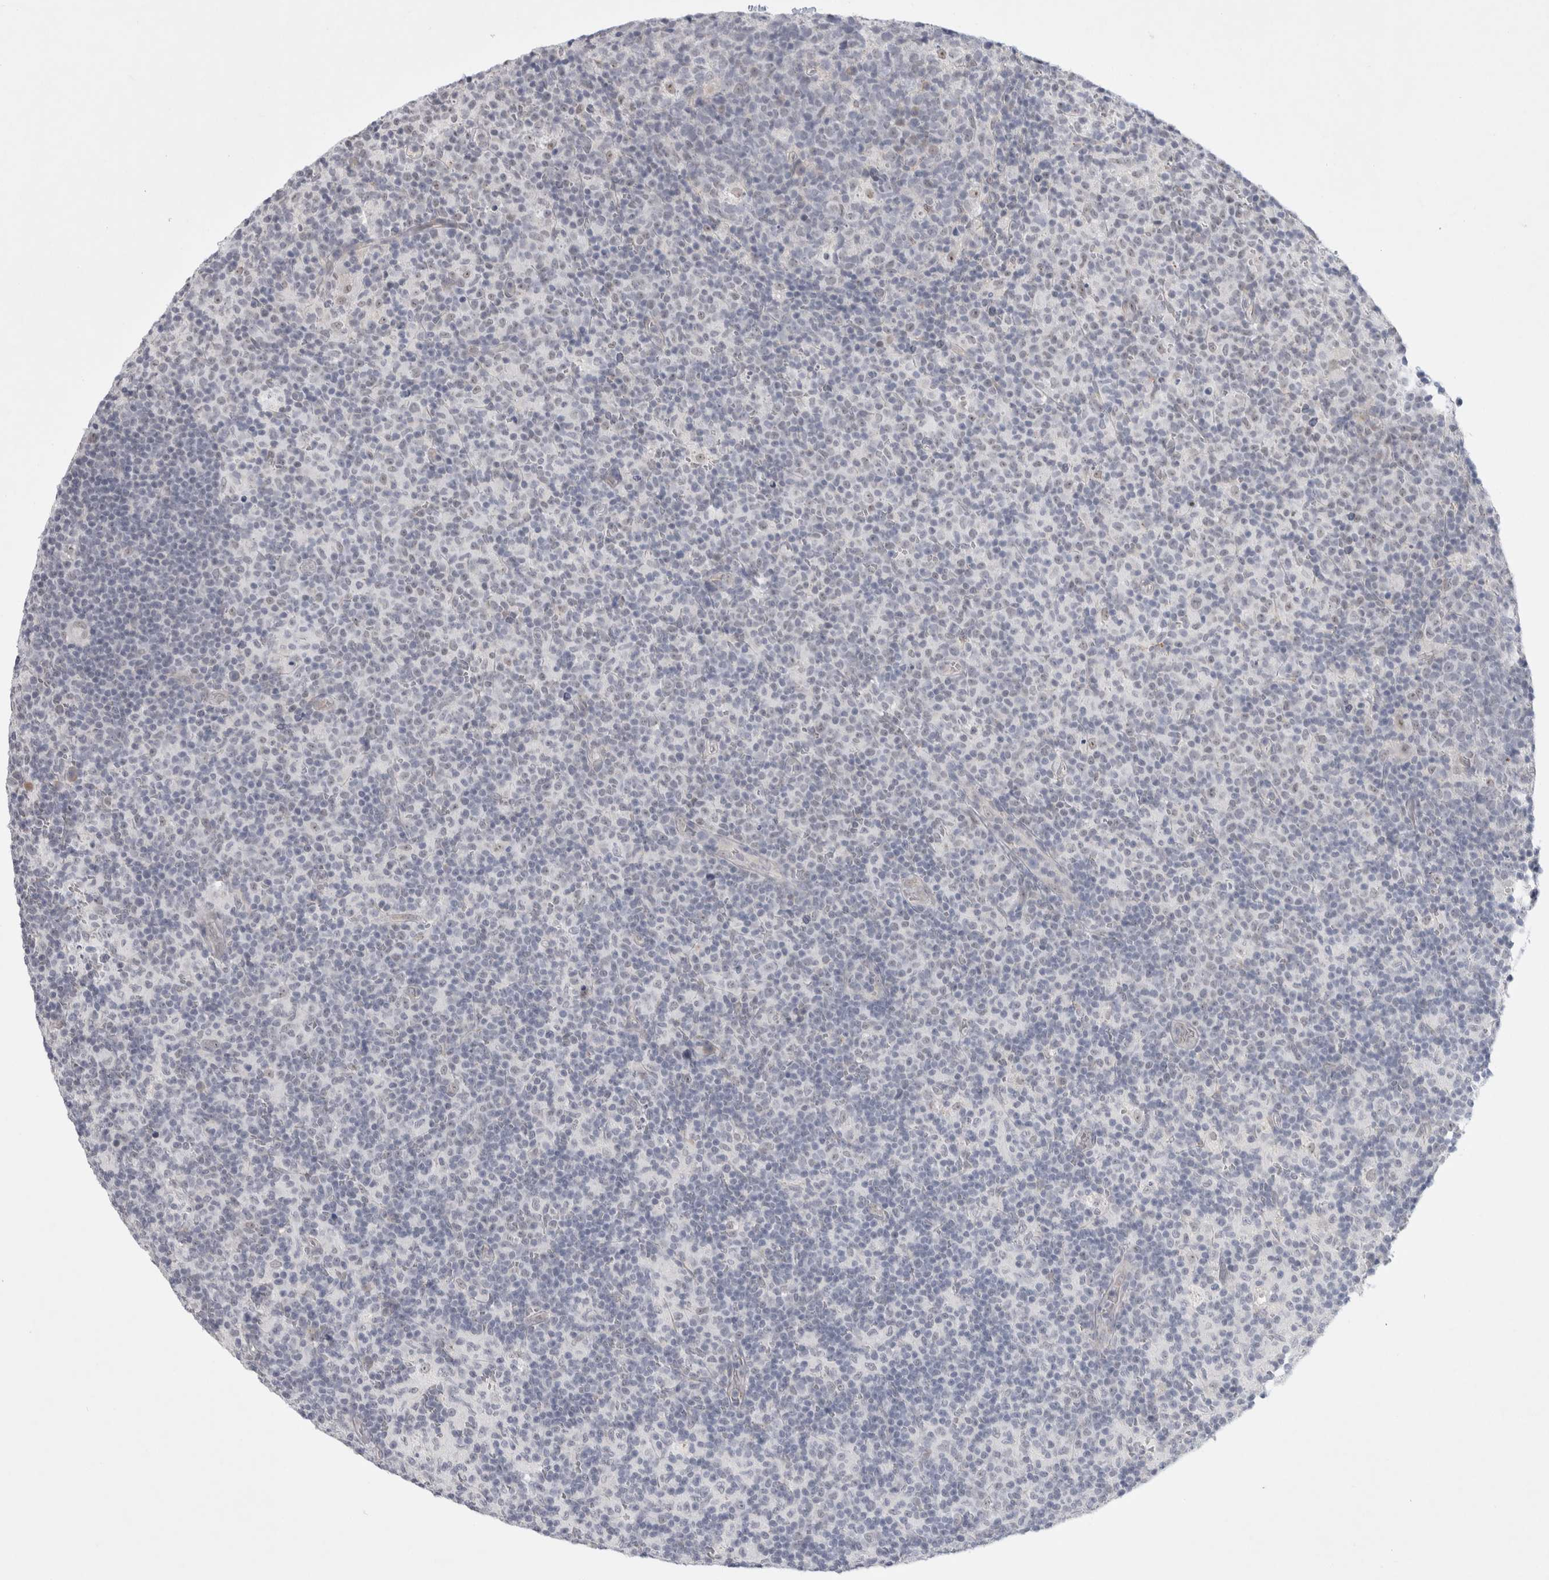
{"staining": {"intensity": "negative", "quantity": "none", "location": "none"}, "tissue": "lymph node", "cell_type": "Germinal center cells", "image_type": "normal", "snomed": [{"axis": "morphology", "description": "Normal tissue, NOS"}, {"axis": "morphology", "description": "Inflammation, NOS"}, {"axis": "topography", "description": "Lymph node"}], "caption": "This is an immunohistochemistry (IHC) photomicrograph of unremarkable lymph node. There is no expression in germinal center cells.", "gene": "TRMT1L", "patient": {"sex": "male", "age": 55}}